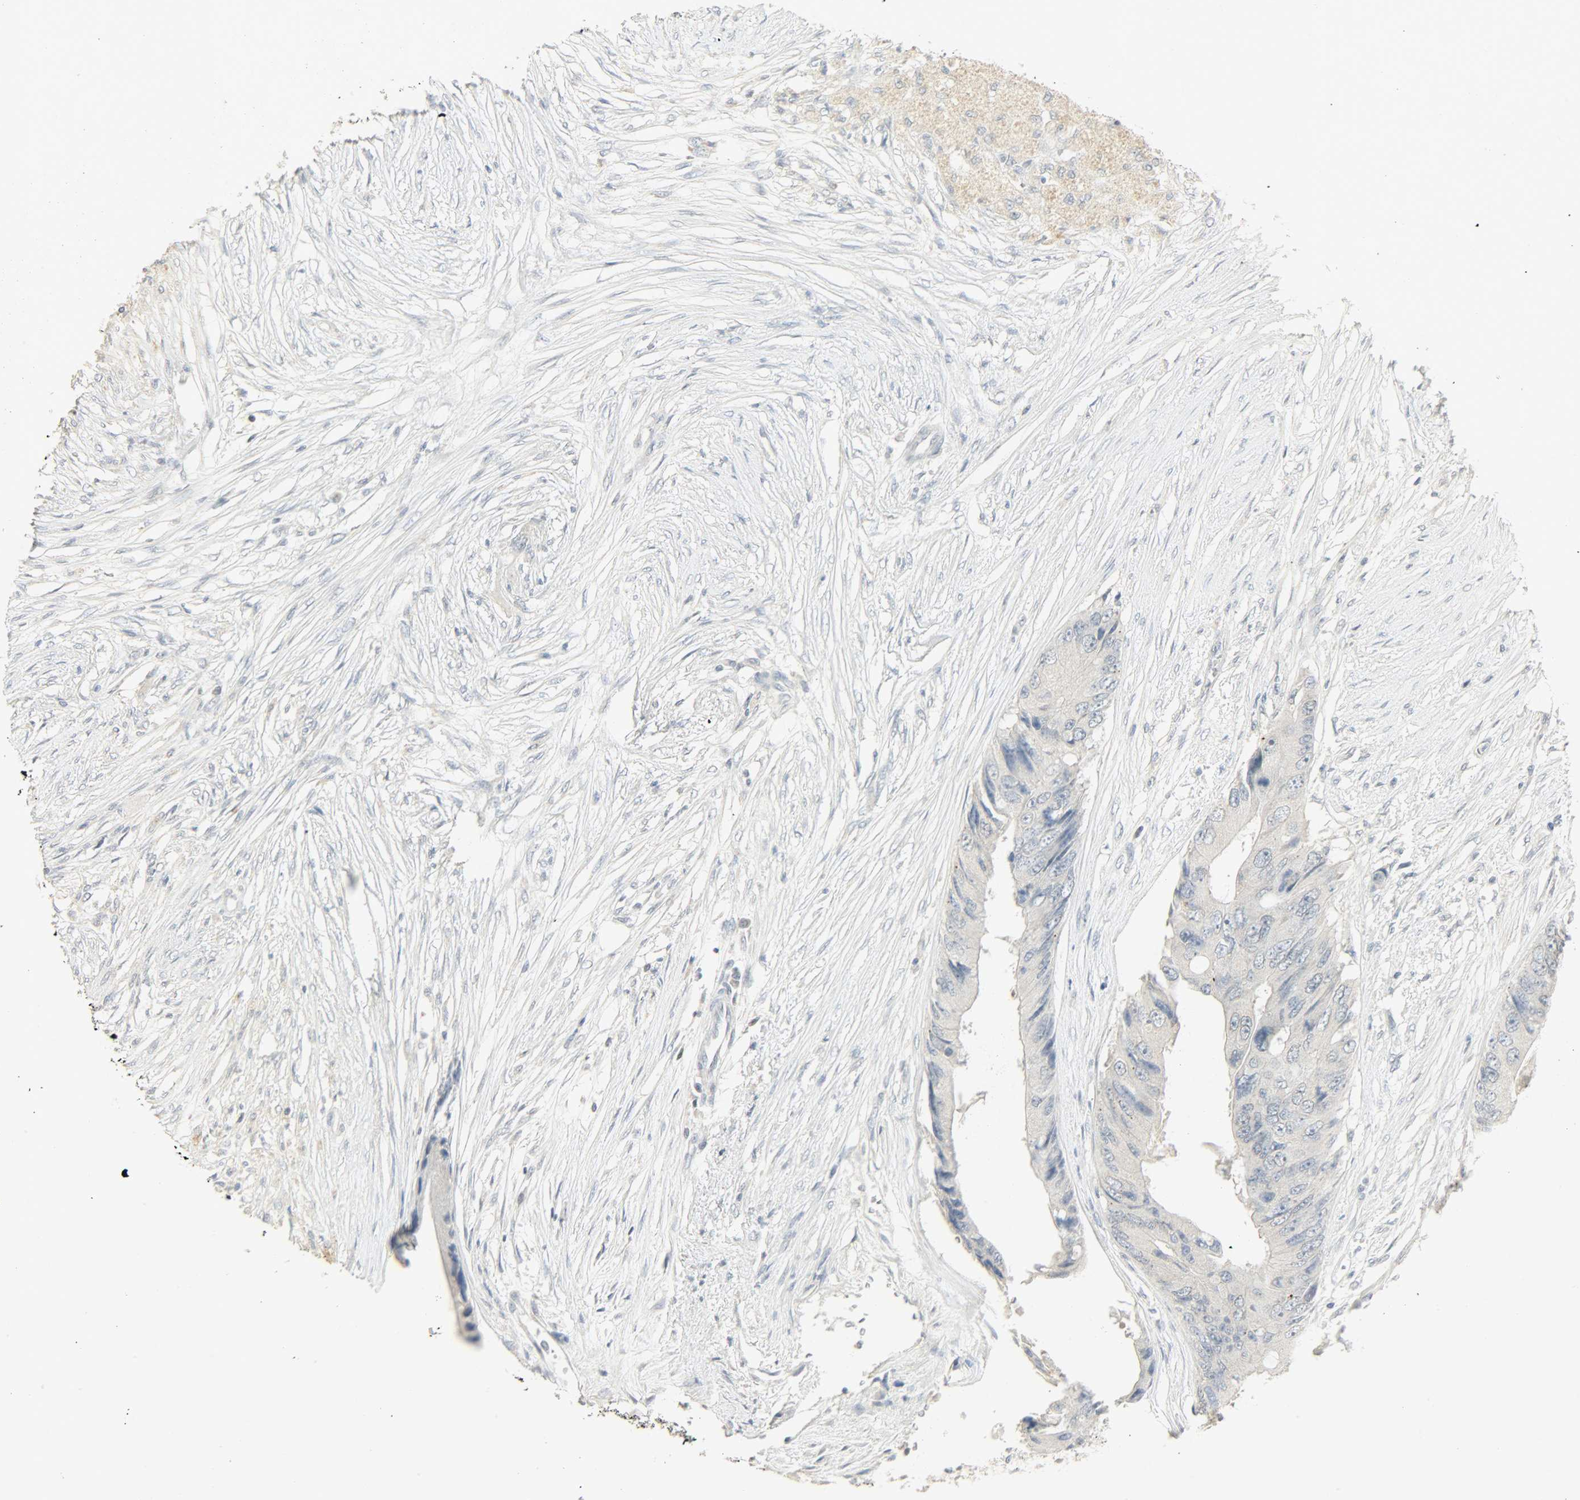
{"staining": {"intensity": "negative", "quantity": "none", "location": "none"}, "tissue": "colorectal cancer", "cell_type": "Tumor cells", "image_type": "cancer", "snomed": [{"axis": "morphology", "description": "Adenocarcinoma, NOS"}, {"axis": "topography", "description": "Colon"}], "caption": "Human adenocarcinoma (colorectal) stained for a protein using immunohistochemistry shows no positivity in tumor cells.", "gene": "CAMK4", "patient": {"sex": "male", "age": 71}}